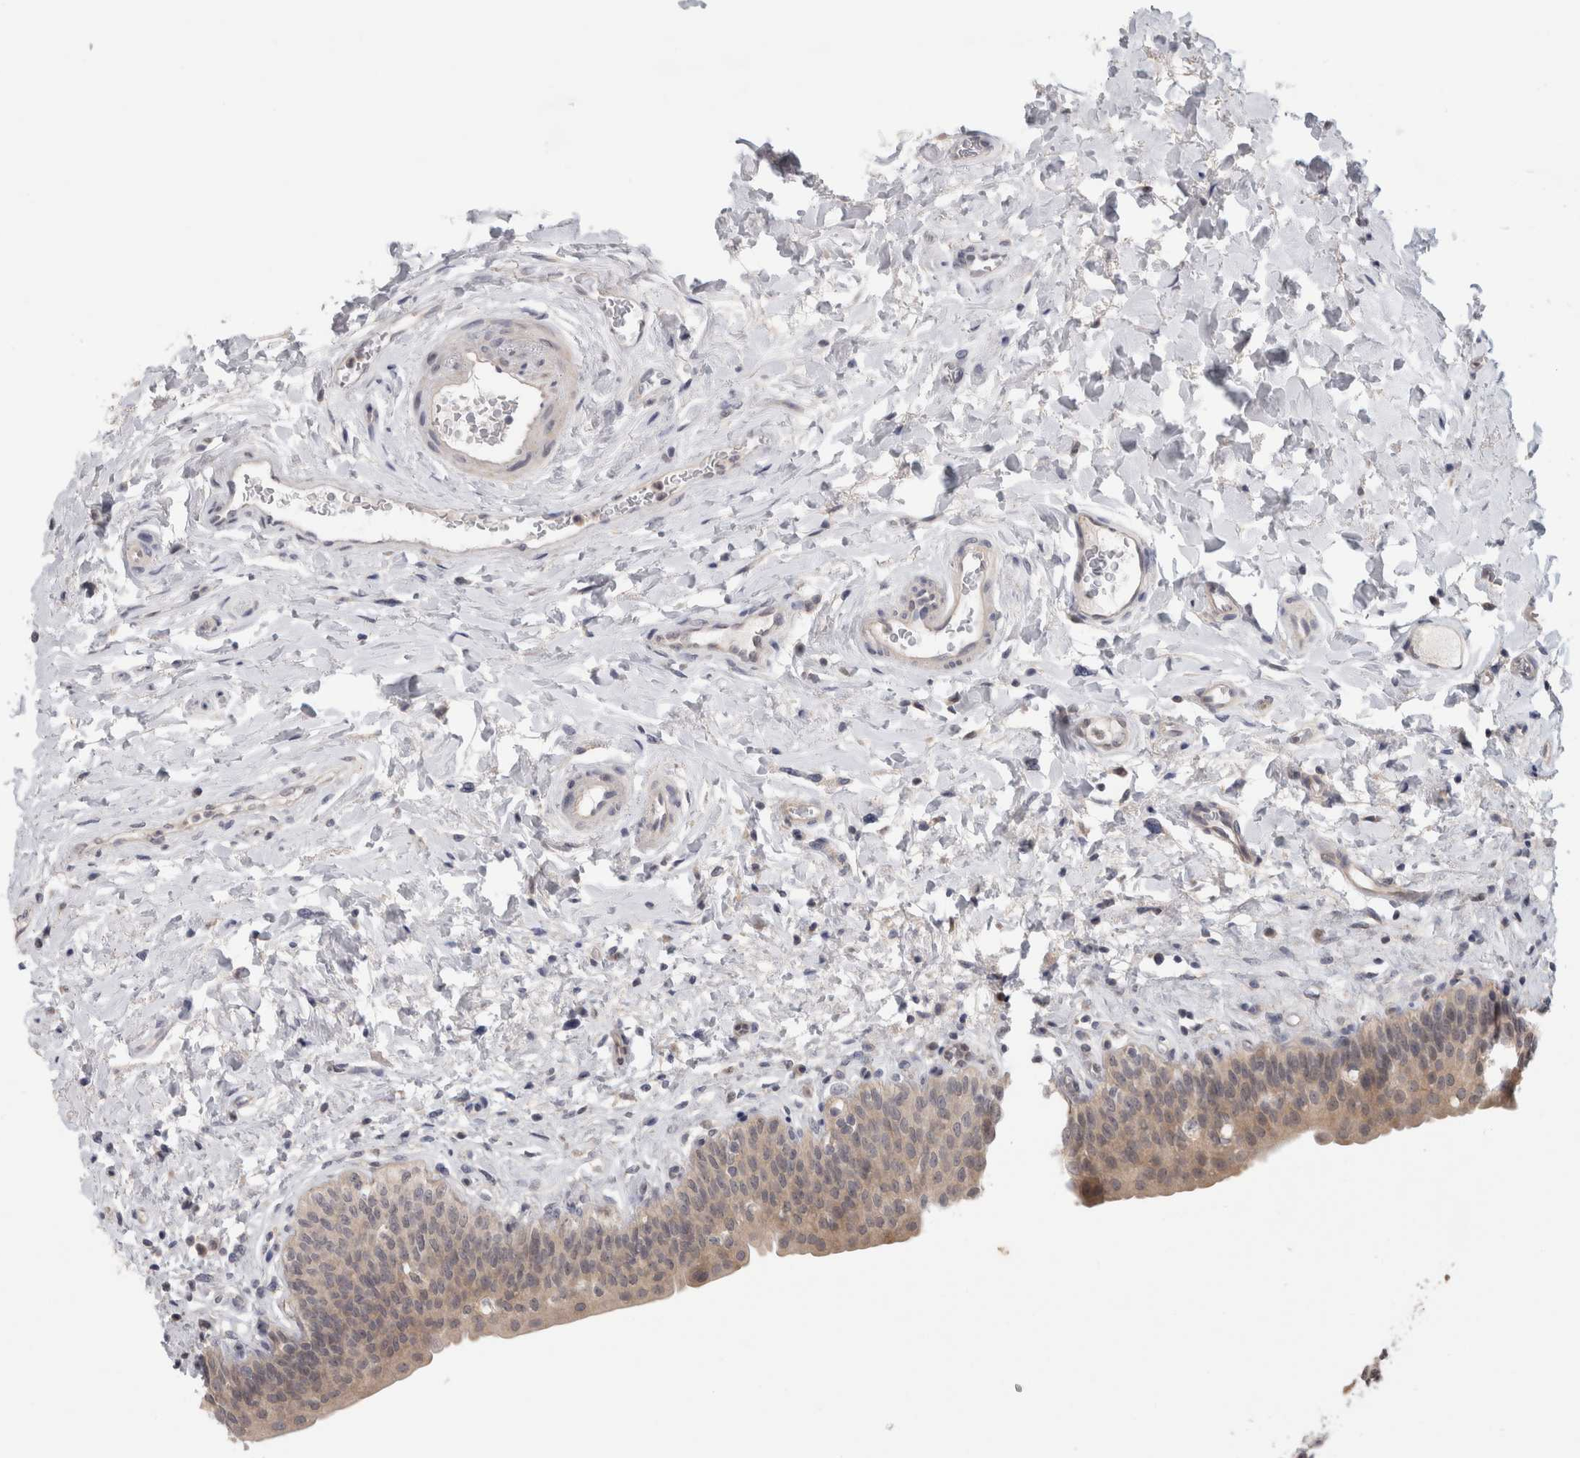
{"staining": {"intensity": "weak", "quantity": ">75%", "location": "cytoplasmic/membranous,nuclear"}, "tissue": "urinary bladder", "cell_type": "Urothelial cells", "image_type": "normal", "snomed": [{"axis": "morphology", "description": "Normal tissue, NOS"}, {"axis": "topography", "description": "Urinary bladder"}], "caption": "Protein staining of normal urinary bladder reveals weak cytoplasmic/membranous,nuclear positivity in about >75% of urothelial cells.", "gene": "PIGP", "patient": {"sex": "male", "age": 83}}